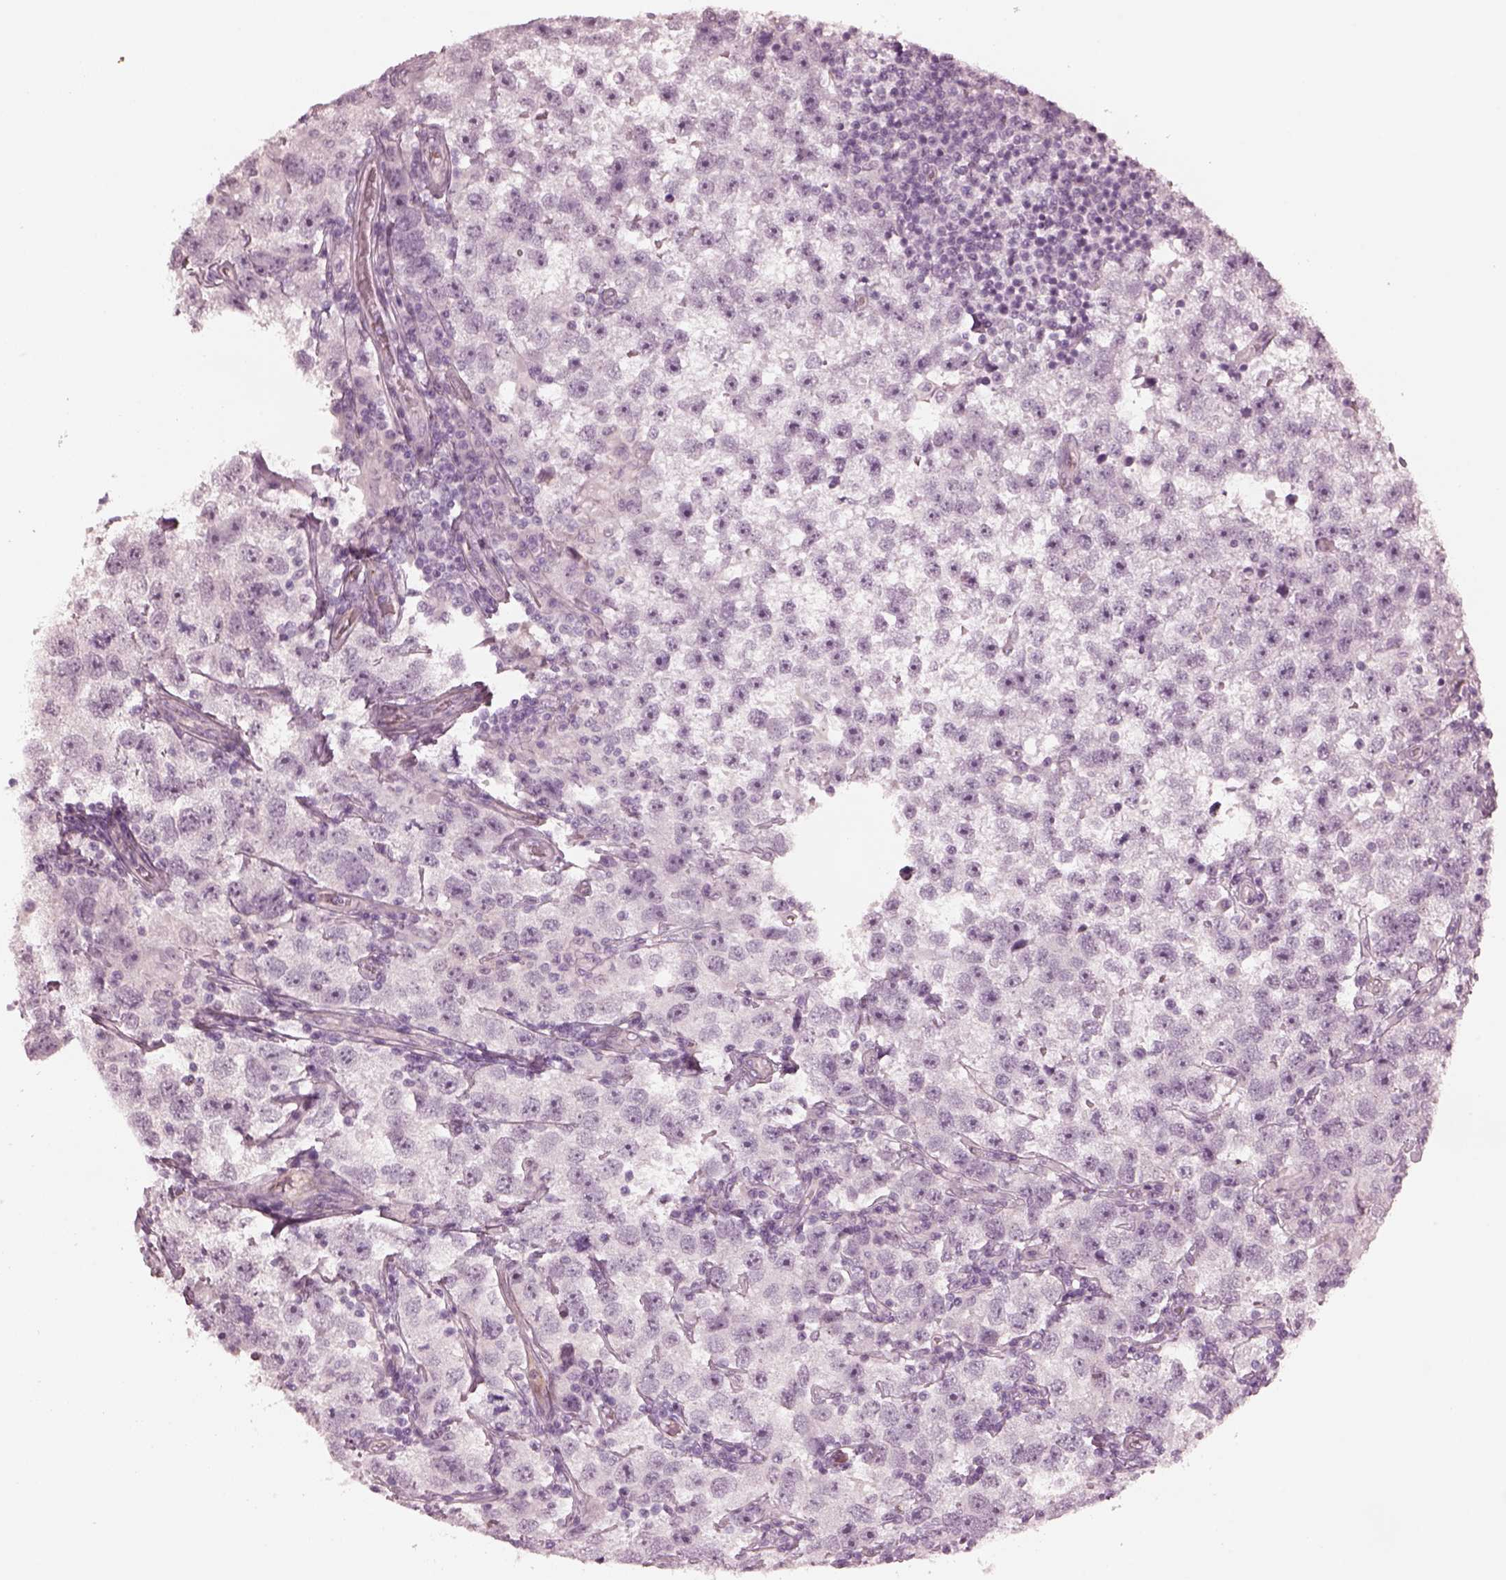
{"staining": {"intensity": "negative", "quantity": "none", "location": "none"}, "tissue": "testis cancer", "cell_type": "Tumor cells", "image_type": "cancer", "snomed": [{"axis": "morphology", "description": "Seminoma, NOS"}, {"axis": "topography", "description": "Testis"}], "caption": "Testis cancer was stained to show a protein in brown. There is no significant staining in tumor cells.", "gene": "EIF4E1B", "patient": {"sex": "male", "age": 26}}